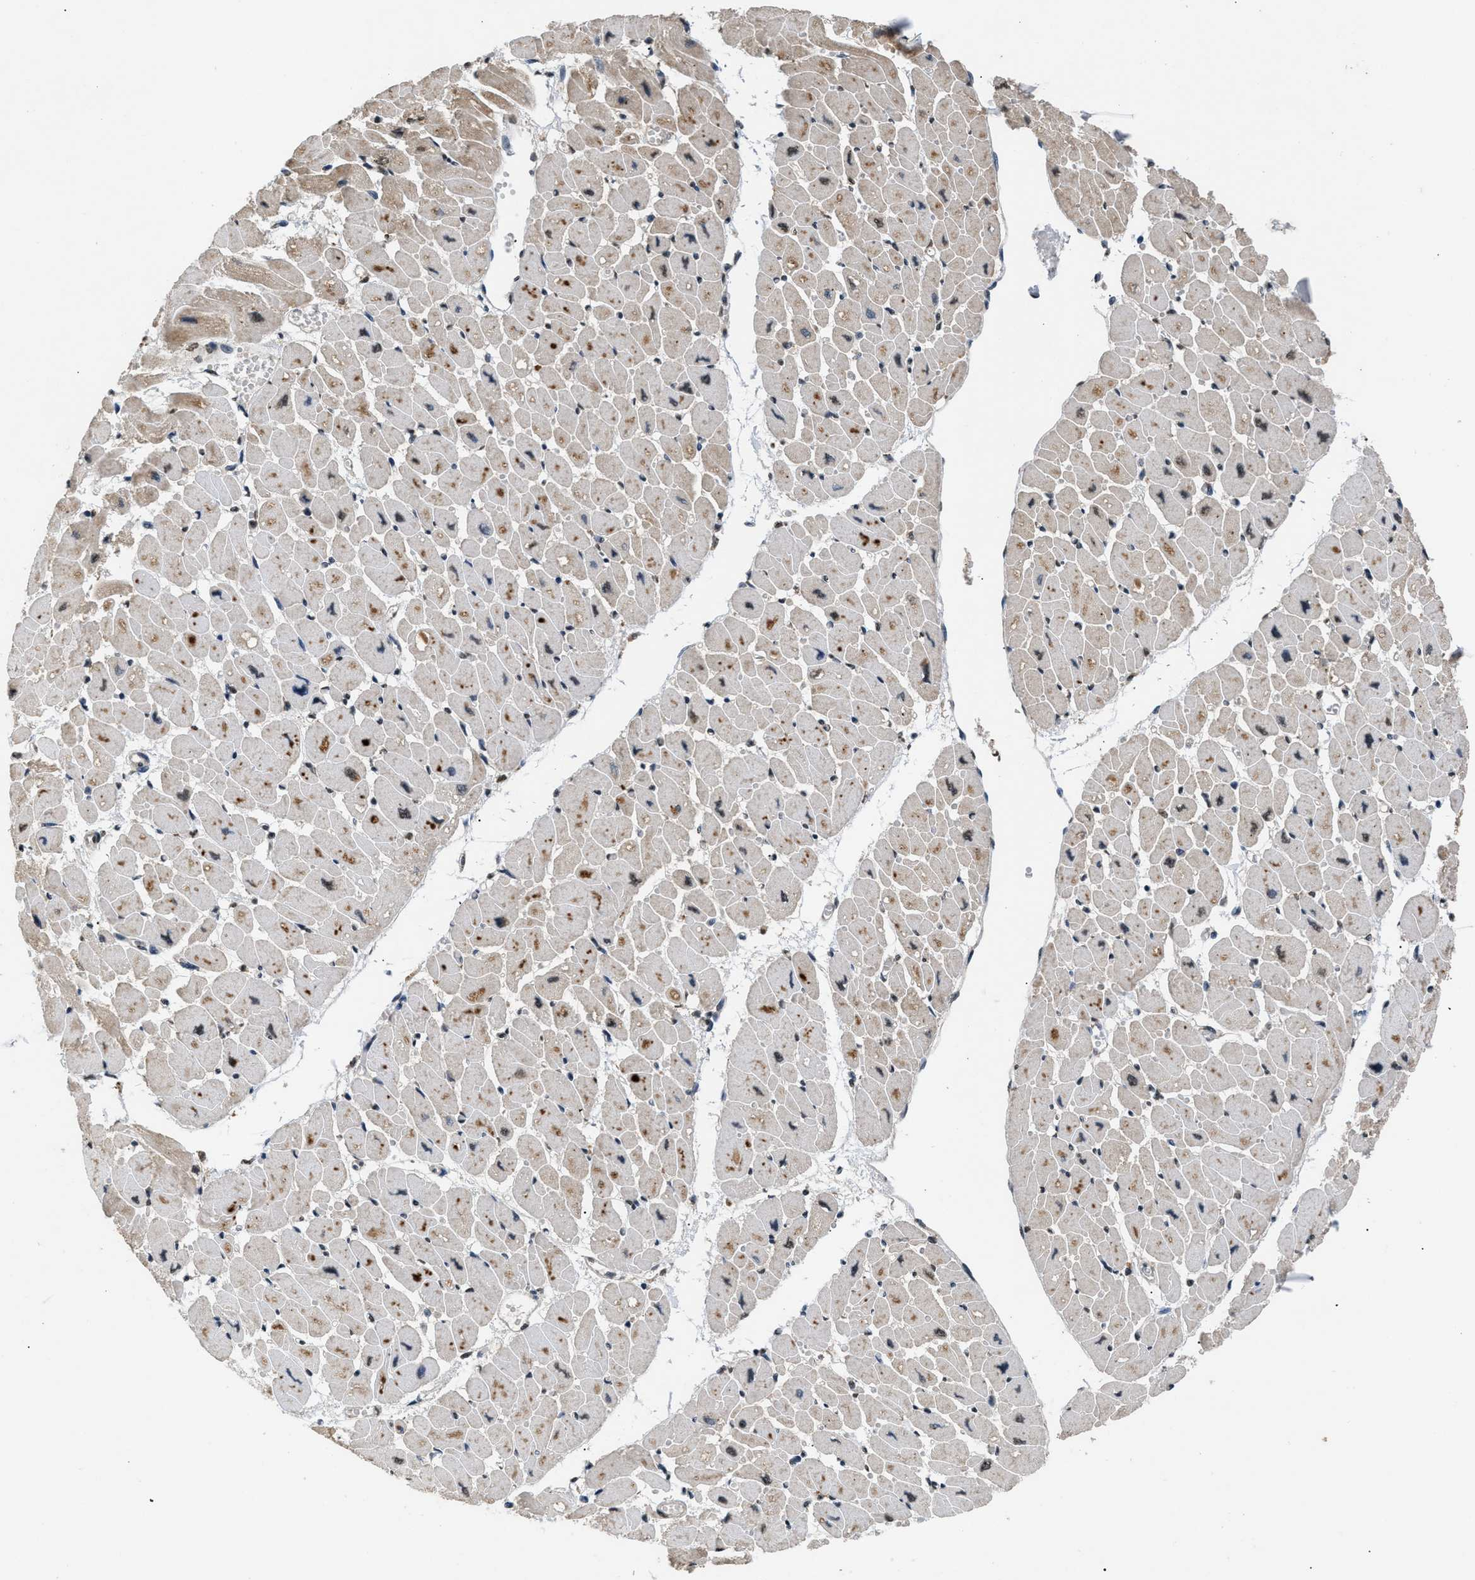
{"staining": {"intensity": "moderate", "quantity": "25%-75%", "location": "cytoplasmic/membranous,nuclear"}, "tissue": "heart muscle", "cell_type": "Cardiomyocytes", "image_type": "normal", "snomed": [{"axis": "morphology", "description": "Normal tissue, NOS"}, {"axis": "topography", "description": "Heart"}], "caption": "This micrograph reveals IHC staining of normal heart muscle, with medium moderate cytoplasmic/membranous,nuclear positivity in about 25%-75% of cardiomyocytes.", "gene": "RBM5", "patient": {"sex": "female", "age": 54}}